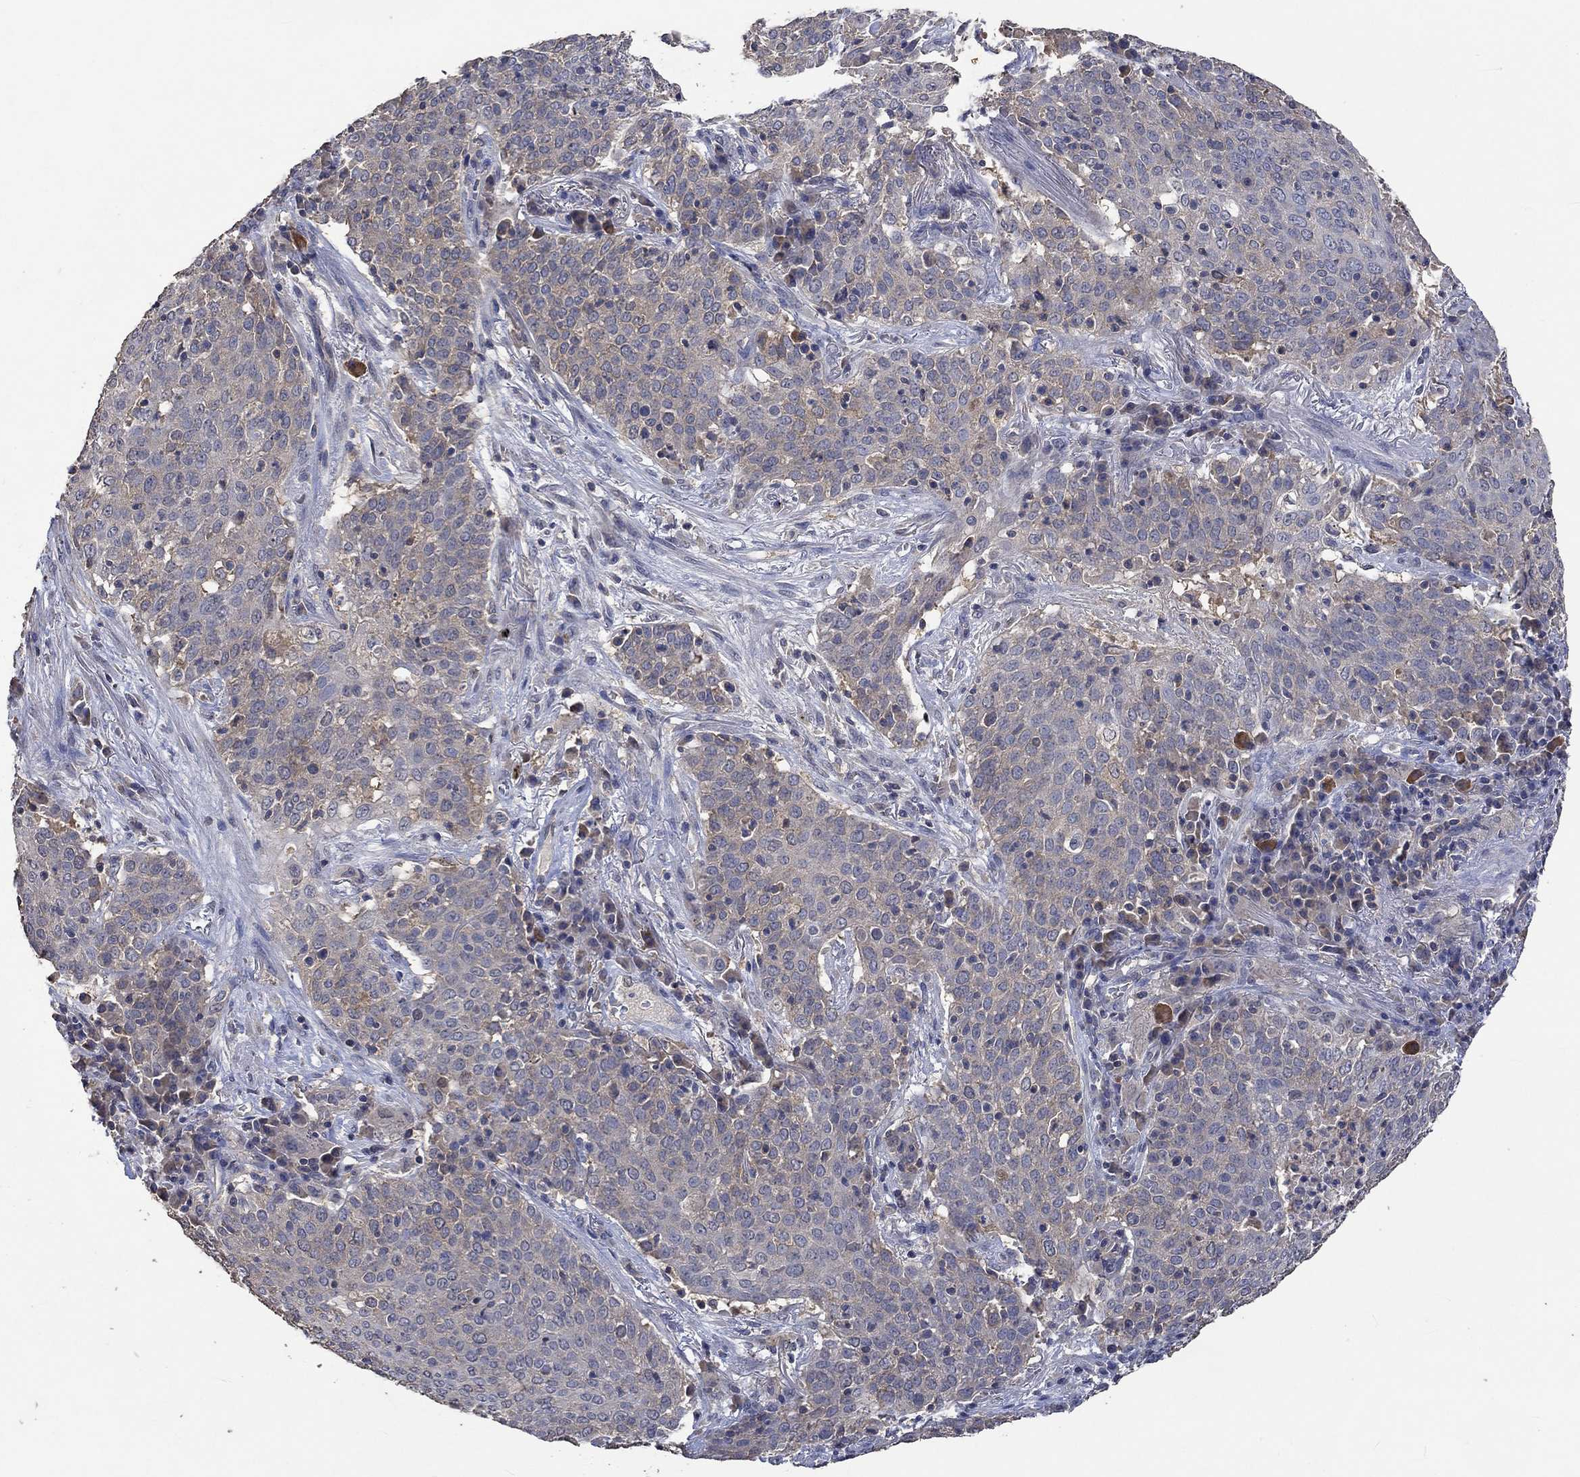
{"staining": {"intensity": "weak", "quantity": "<25%", "location": "cytoplasmic/membranous"}, "tissue": "lung cancer", "cell_type": "Tumor cells", "image_type": "cancer", "snomed": [{"axis": "morphology", "description": "Squamous cell carcinoma, NOS"}, {"axis": "topography", "description": "Lung"}], "caption": "The micrograph displays no significant expression in tumor cells of squamous cell carcinoma (lung). (DAB immunohistochemistry (IHC) visualized using brightfield microscopy, high magnification).", "gene": "PTPN20", "patient": {"sex": "male", "age": 82}}